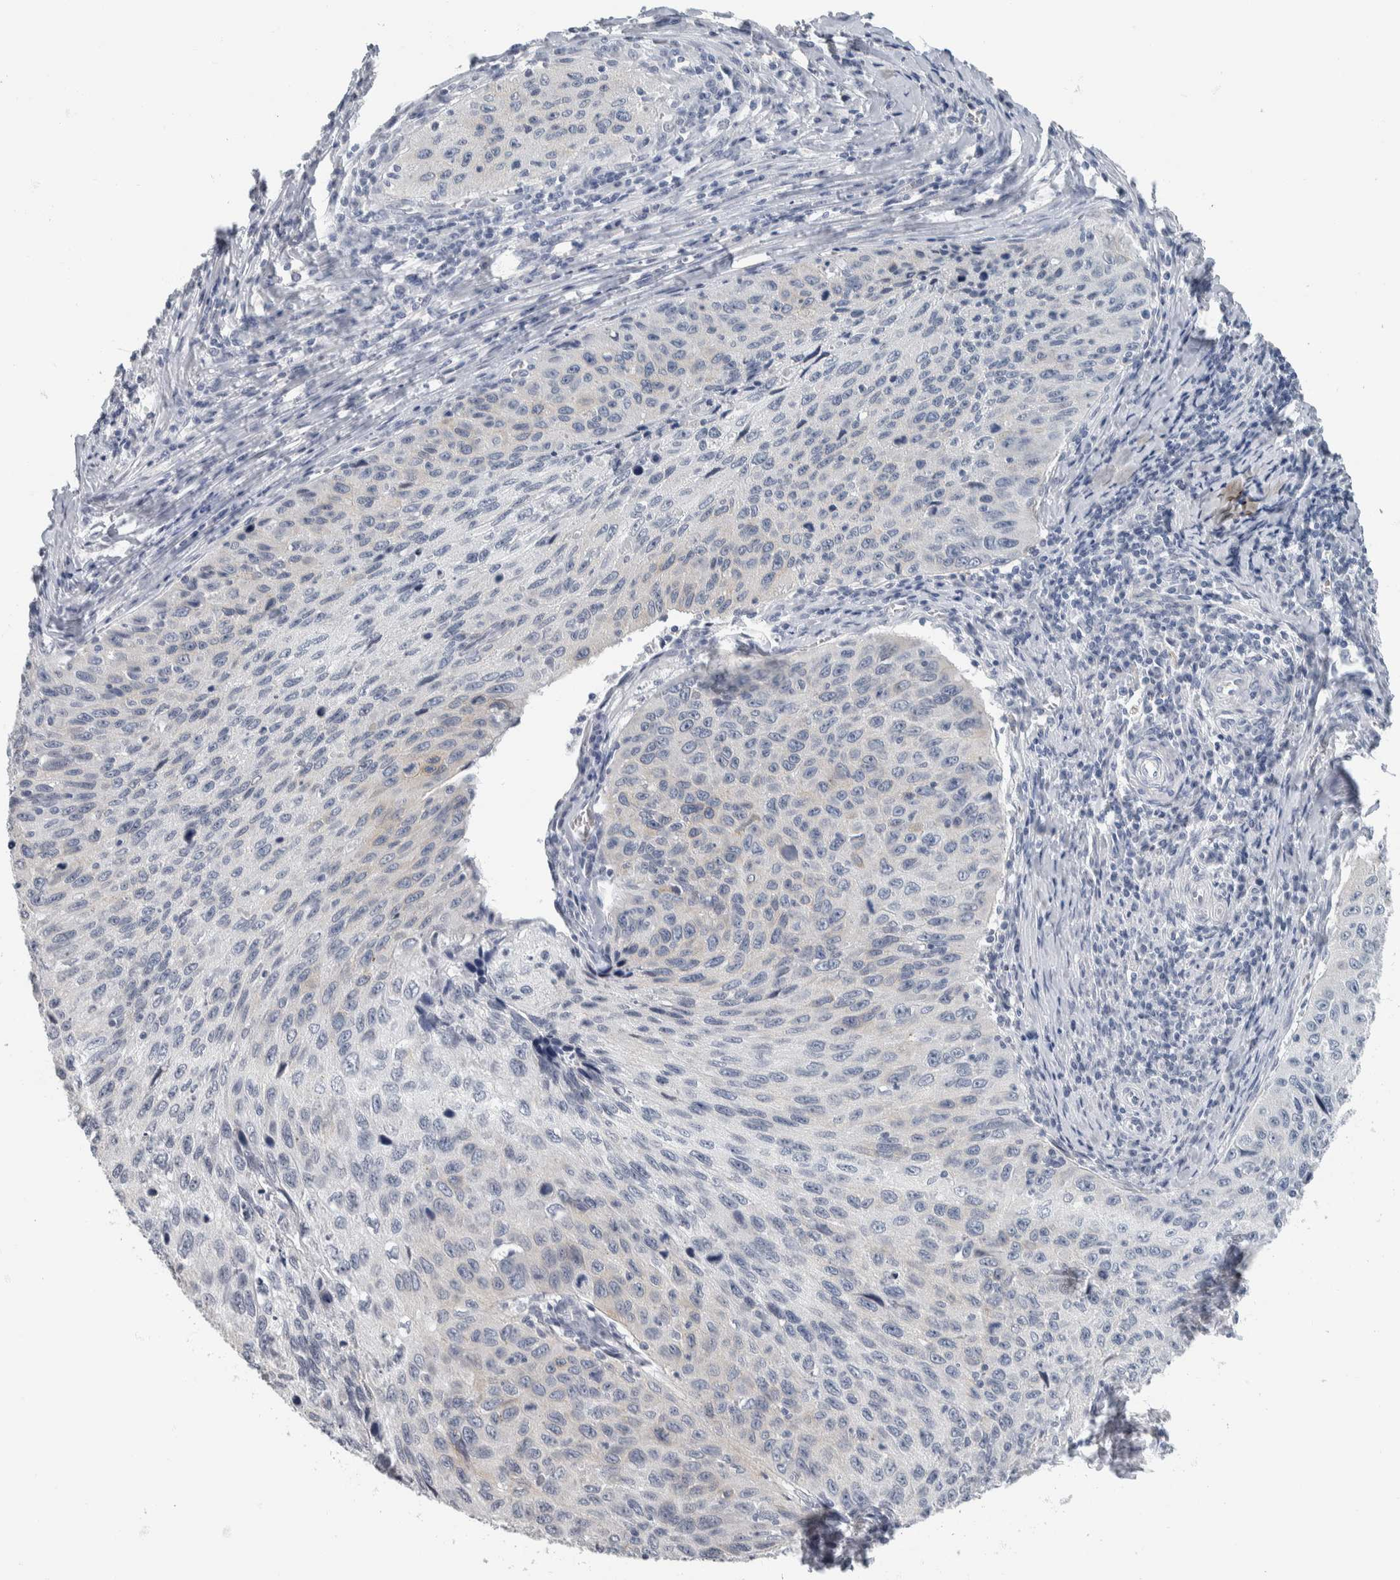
{"staining": {"intensity": "negative", "quantity": "none", "location": "none"}, "tissue": "cervical cancer", "cell_type": "Tumor cells", "image_type": "cancer", "snomed": [{"axis": "morphology", "description": "Squamous cell carcinoma, NOS"}, {"axis": "topography", "description": "Cervix"}], "caption": "Cervical cancer (squamous cell carcinoma) was stained to show a protein in brown. There is no significant staining in tumor cells. (IHC, brightfield microscopy, high magnification).", "gene": "NEFM", "patient": {"sex": "female", "age": 53}}